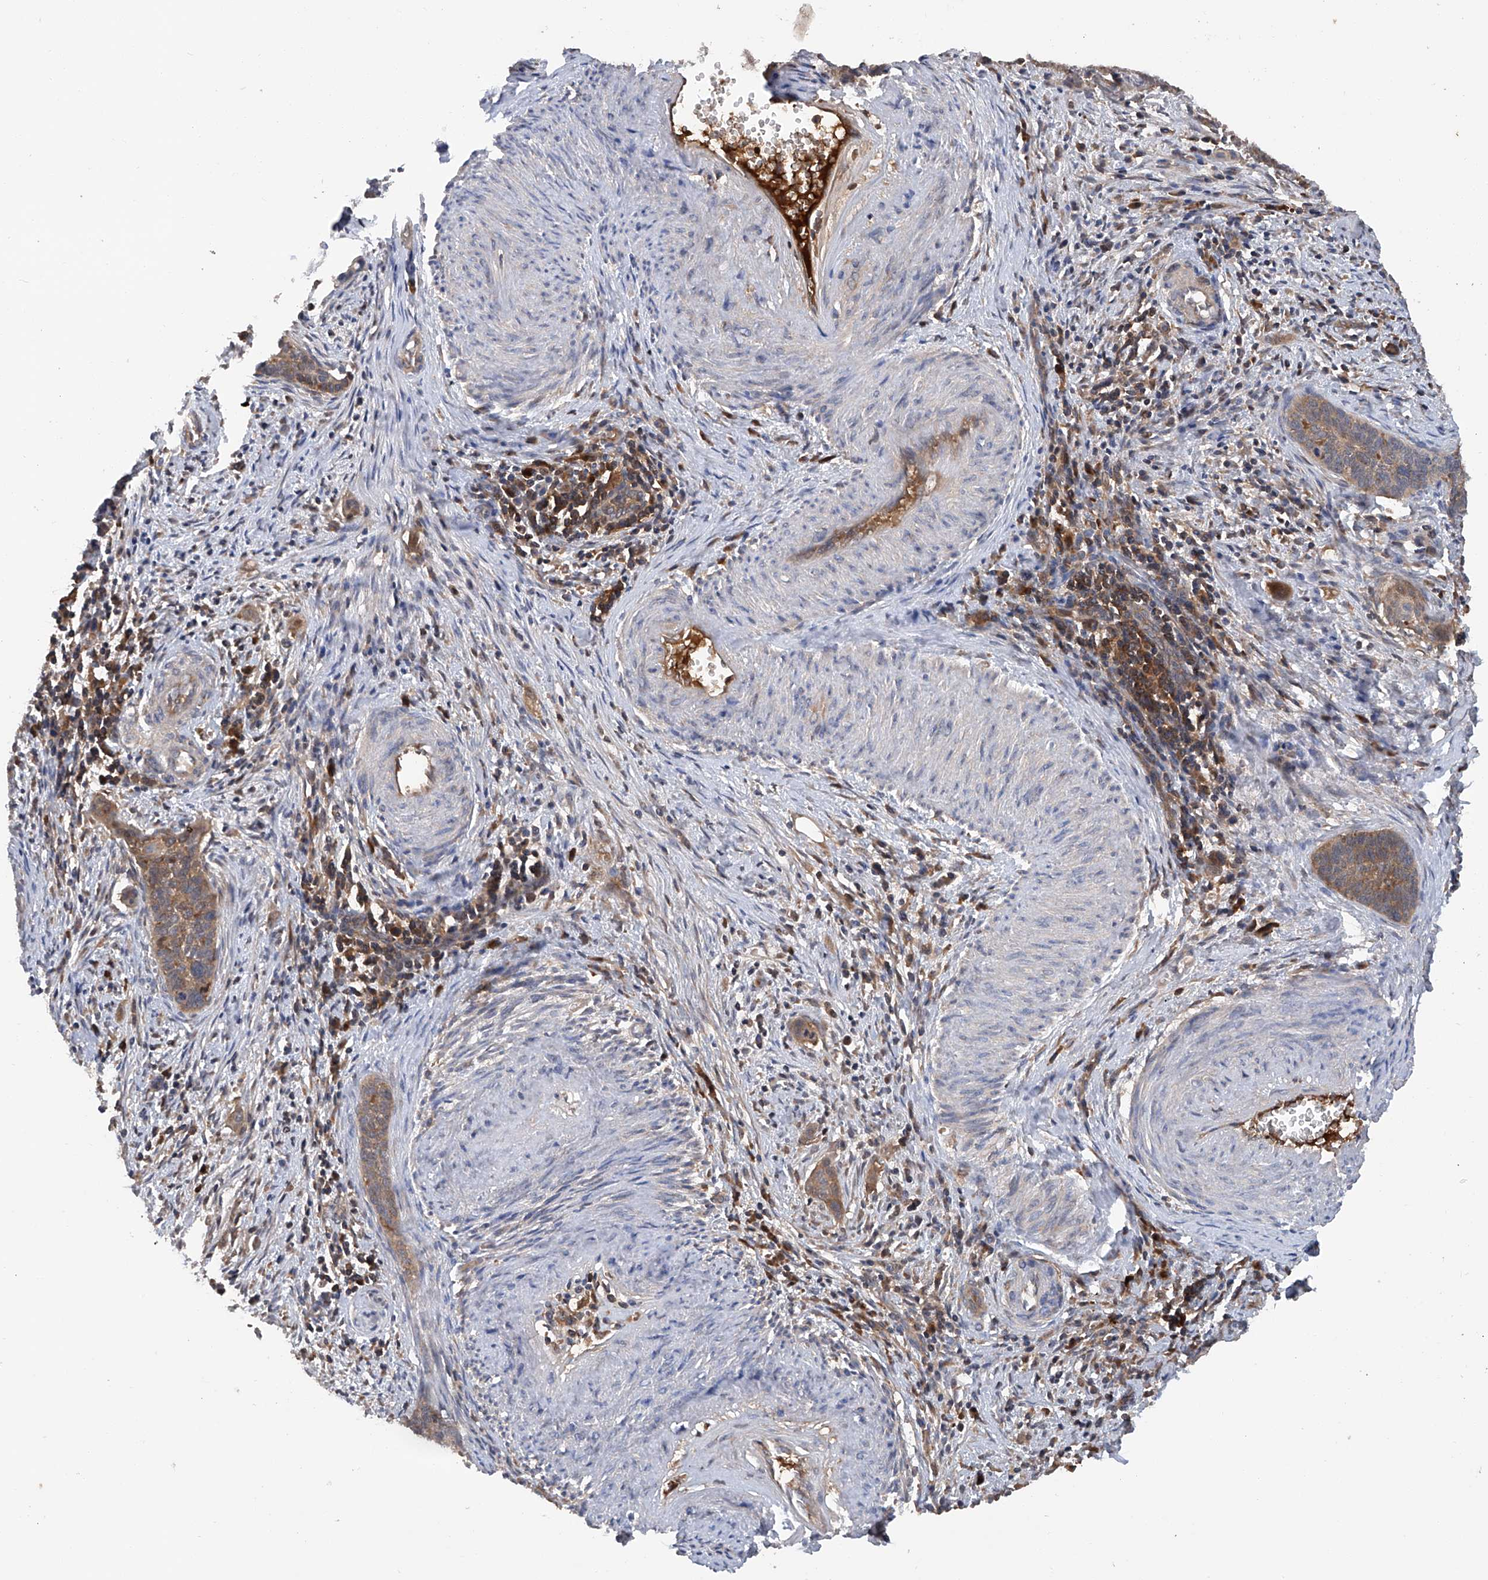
{"staining": {"intensity": "moderate", "quantity": ">75%", "location": "cytoplasmic/membranous"}, "tissue": "cervical cancer", "cell_type": "Tumor cells", "image_type": "cancer", "snomed": [{"axis": "morphology", "description": "Squamous cell carcinoma, NOS"}, {"axis": "topography", "description": "Cervix"}], "caption": "An image of human squamous cell carcinoma (cervical) stained for a protein reveals moderate cytoplasmic/membranous brown staining in tumor cells.", "gene": "ASCC3", "patient": {"sex": "female", "age": 33}}